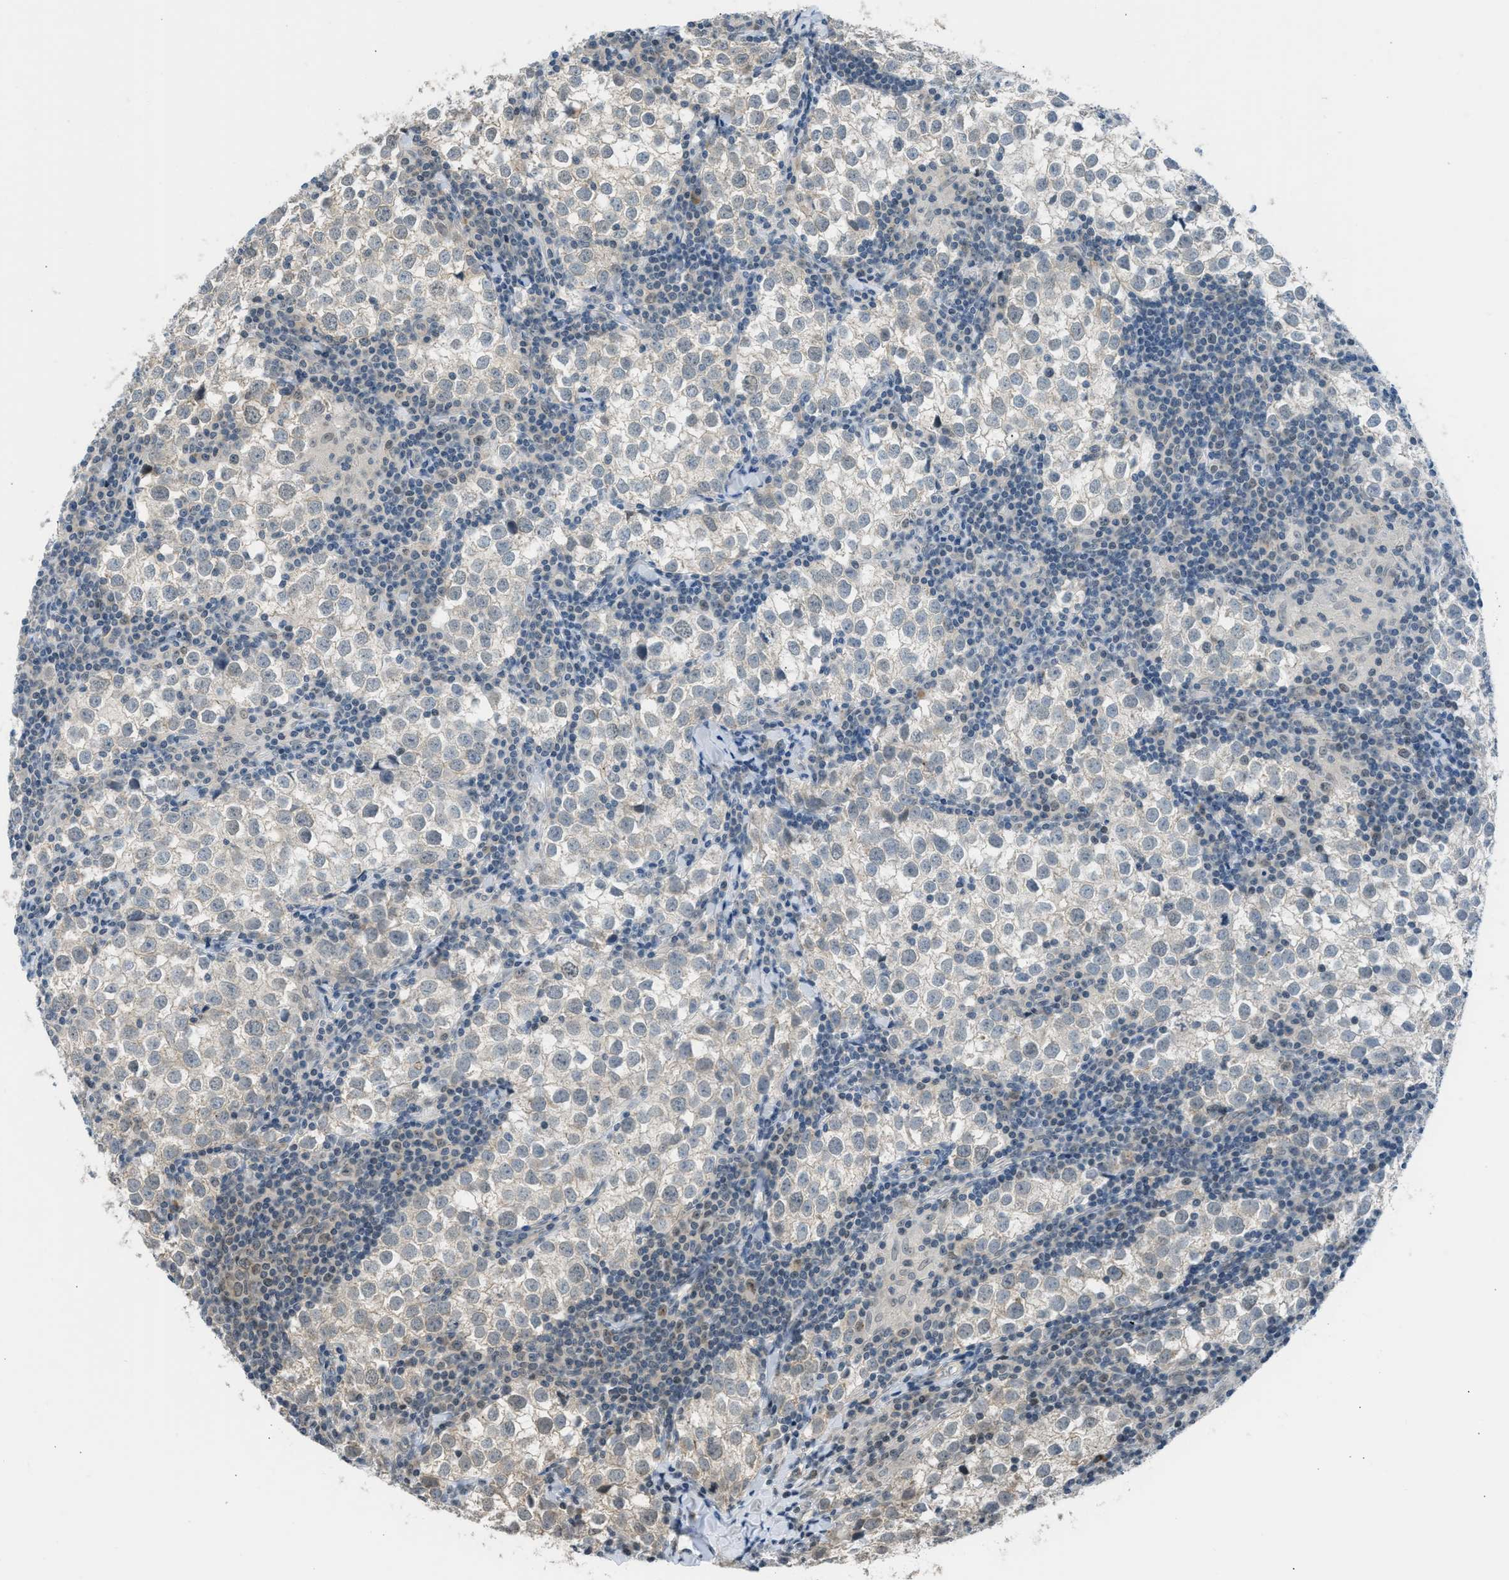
{"staining": {"intensity": "weak", "quantity": "25%-75%", "location": "cytoplasmic/membranous"}, "tissue": "testis cancer", "cell_type": "Tumor cells", "image_type": "cancer", "snomed": [{"axis": "morphology", "description": "Seminoma, NOS"}, {"axis": "morphology", "description": "Carcinoma, Embryonal, NOS"}, {"axis": "topography", "description": "Testis"}], "caption": "Weak cytoplasmic/membranous staining is seen in approximately 25%-75% of tumor cells in testis cancer (seminoma).", "gene": "TTBK2", "patient": {"sex": "male", "age": 36}}